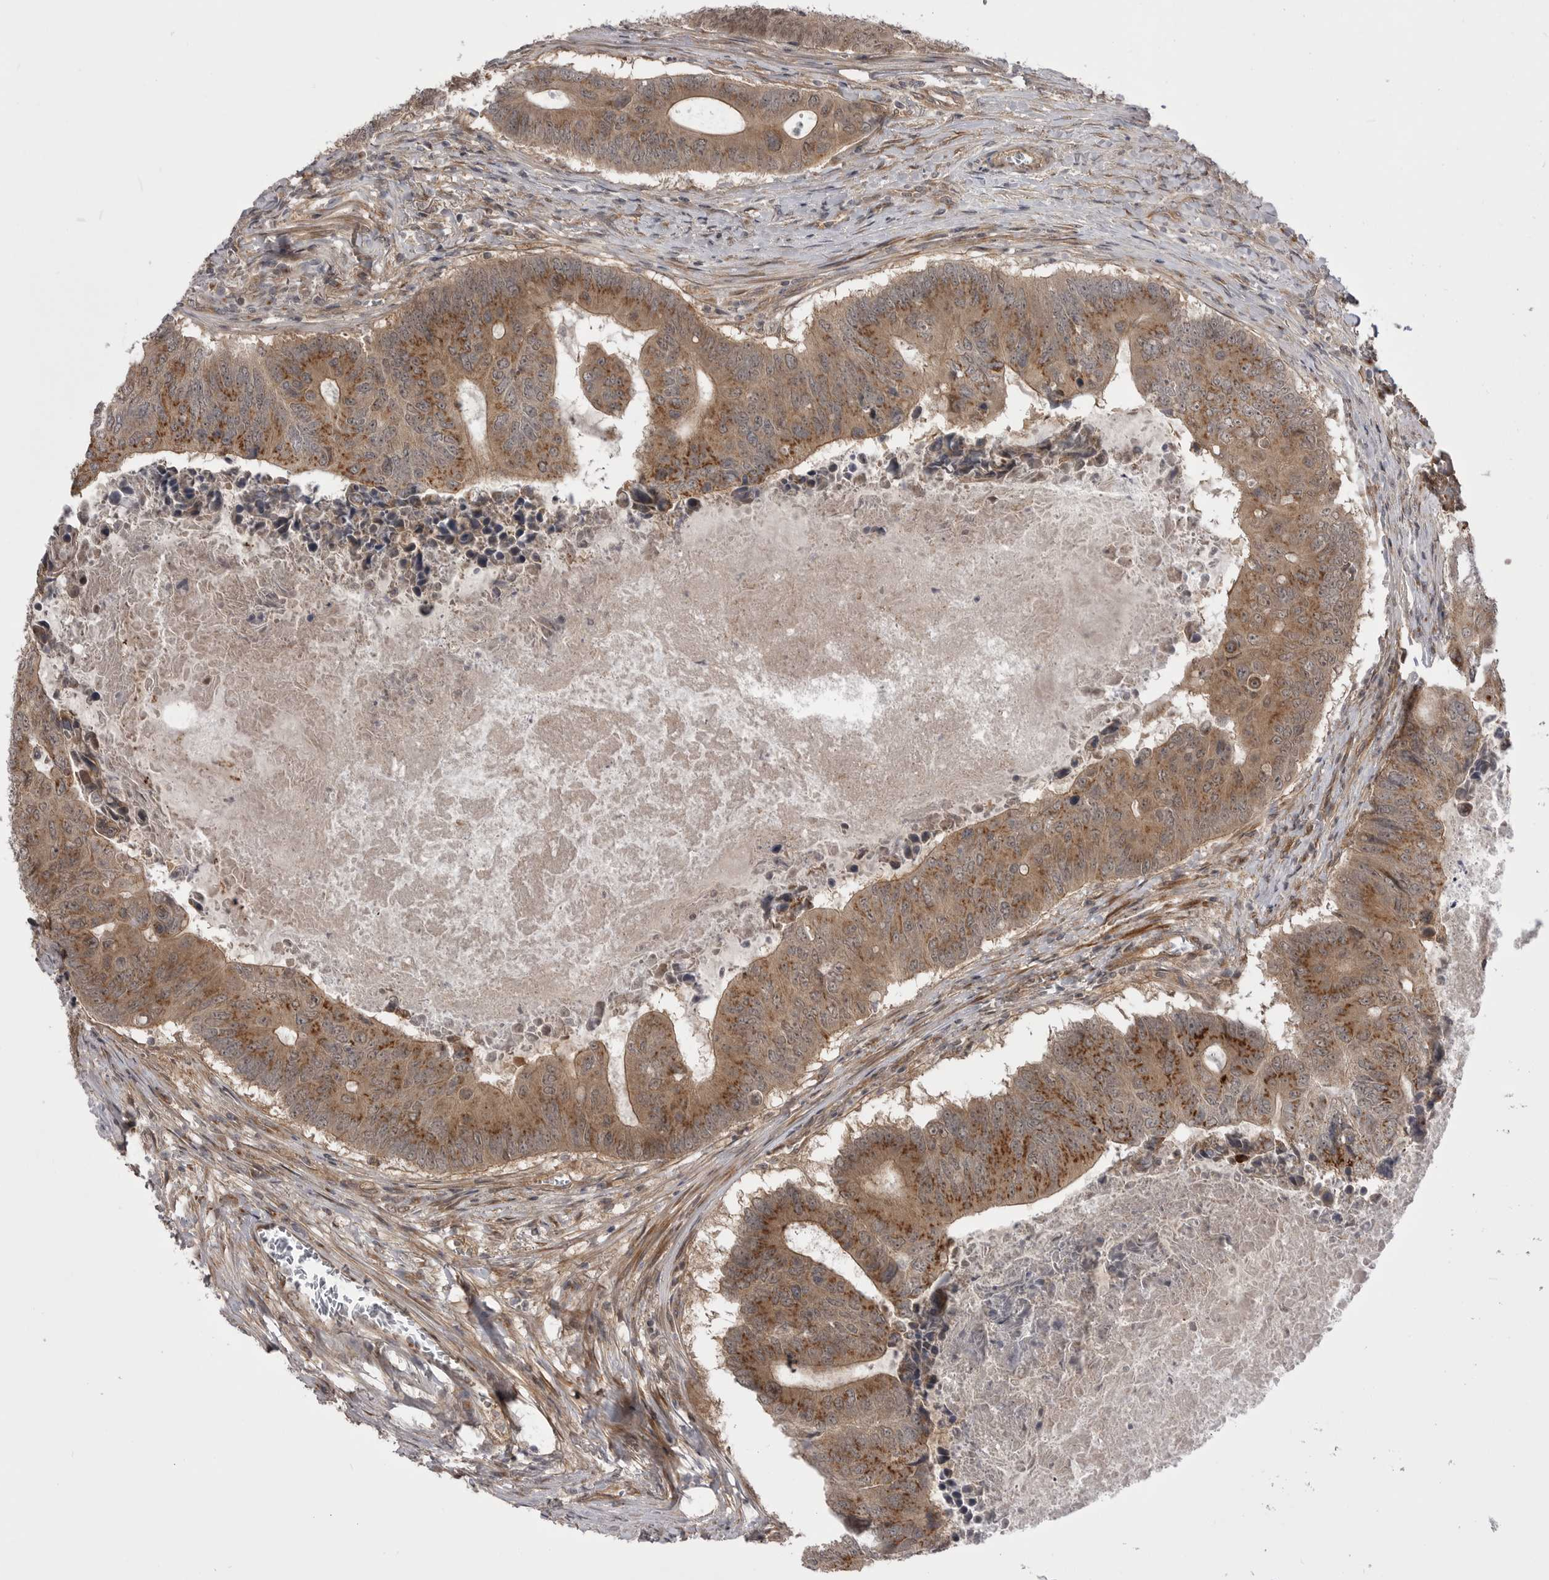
{"staining": {"intensity": "moderate", "quantity": ">75%", "location": "cytoplasmic/membranous"}, "tissue": "colorectal cancer", "cell_type": "Tumor cells", "image_type": "cancer", "snomed": [{"axis": "morphology", "description": "Adenocarcinoma, NOS"}, {"axis": "topography", "description": "Colon"}], "caption": "DAB immunohistochemical staining of human adenocarcinoma (colorectal) shows moderate cytoplasmic/membranous protein expression in about >75% of tumor cells. The staining is performed using DAB brown chromogen to label protein expression. The nuclei are counter-stained blue using hematoxylin.", "gene": "PDCL", "patient": {"sex": "male", "age": 87}}